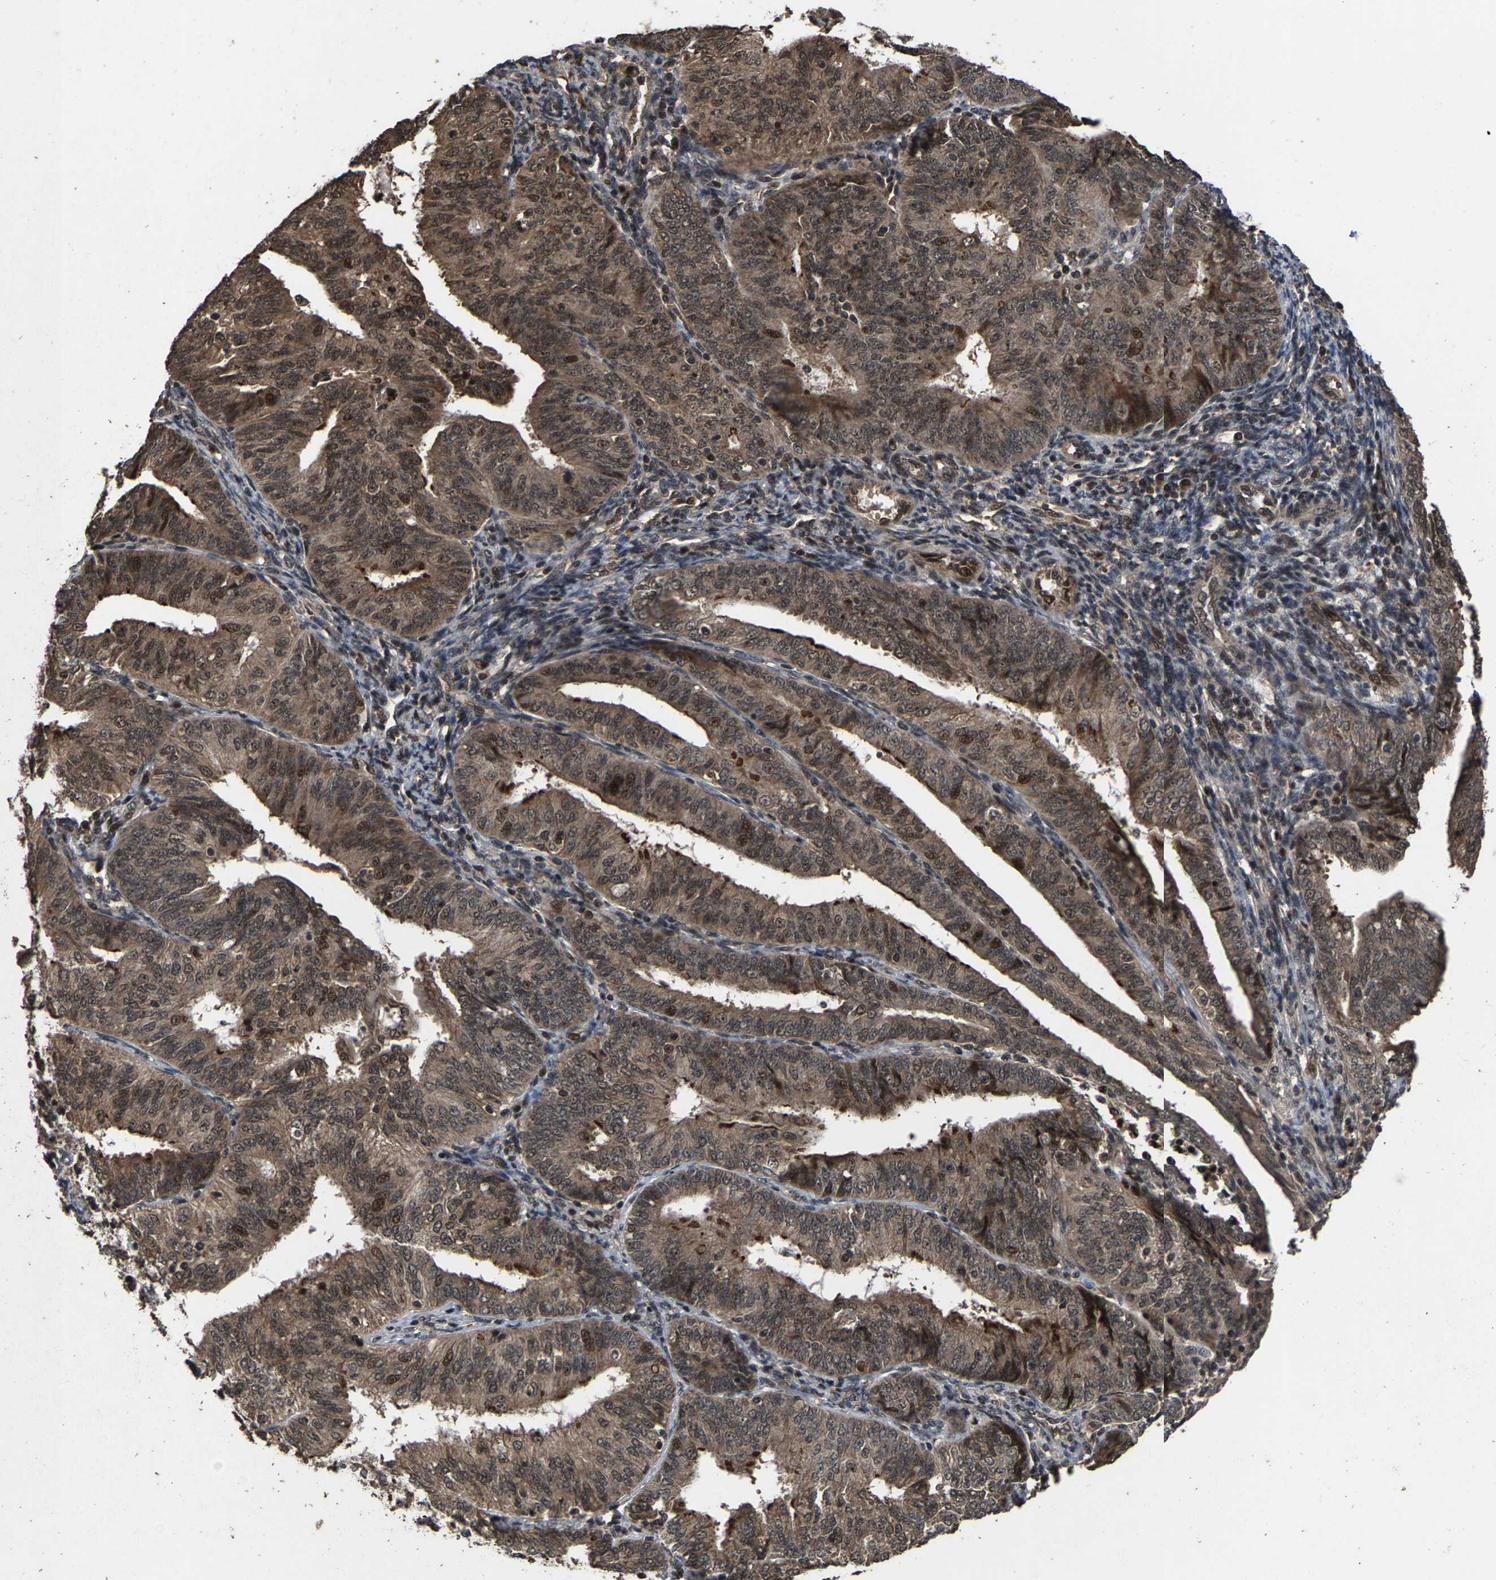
{"staining": {"intensity": "moderate", "quantity": ">75%", "location": "cytoplasmic/membranous,nuclear"}, "tissue": "endometrial cancer", "cell_type": "Tumor cells", "image_type": "cancer", "snomed": [{"axis": "morphology", "description": "Adenocarcinoma, NOS"}, {"axis": "topography", "description": "Endometrium"}], "caption": "Immunohistochemical staining of human endometrial cancer (adenocarcinoma) reveals medium levels of moderate cytoplasmic/membranous and nuclear expression in approximately >75% of tumor cells. The staining was performed using DAB to visualize the protein expression in brown, while the nuclei were stained in blue with hematoxylin (Magnification: 20x).", "gene": "HAUS6", "patient": {"sex": "female", "age": 58}}